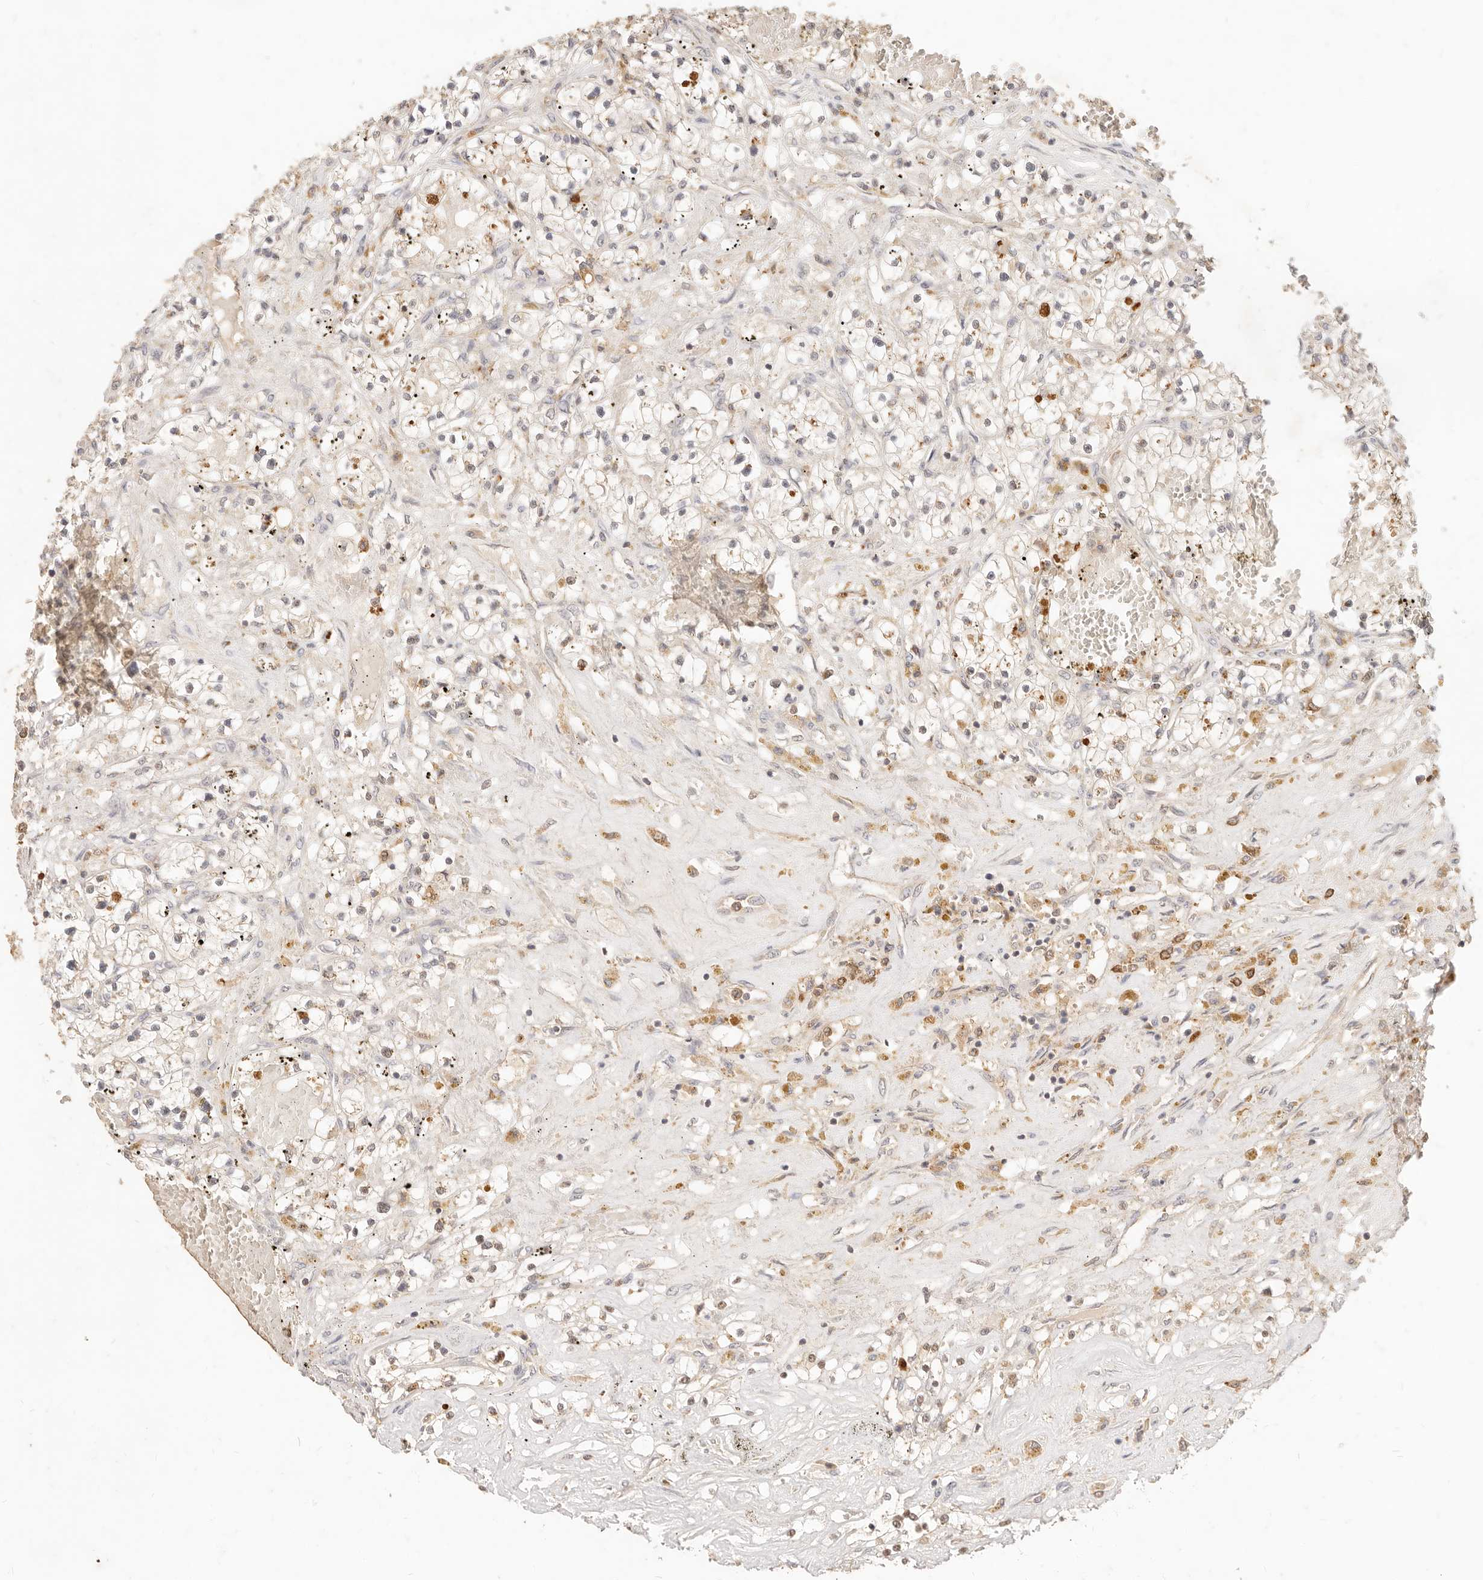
{"staining": {"intensity": "moderate", "quantity": "<25%", "location": "nuclear"}, "tissue": "renal cancer", "cell_type": "Tumor cells", "image_type": "cancer", "snomed": [{"axis": "morphology", "description": "Normal tissue, NOS"}, {"axis": "morphology", "description": "Adenocarcinoma, NOS"}, {"axis": "topography", "description": "Kidney"}], "caption": "Immunohistochemistry histopathology image of human renal adenocarcinoma stained for a protein (brown), which demonstrates low levels of moderate nuclear positivity in about <25% of tumor cells.", "gene": "TMTC2", "patient": {"sex": "male", "age": 68}}